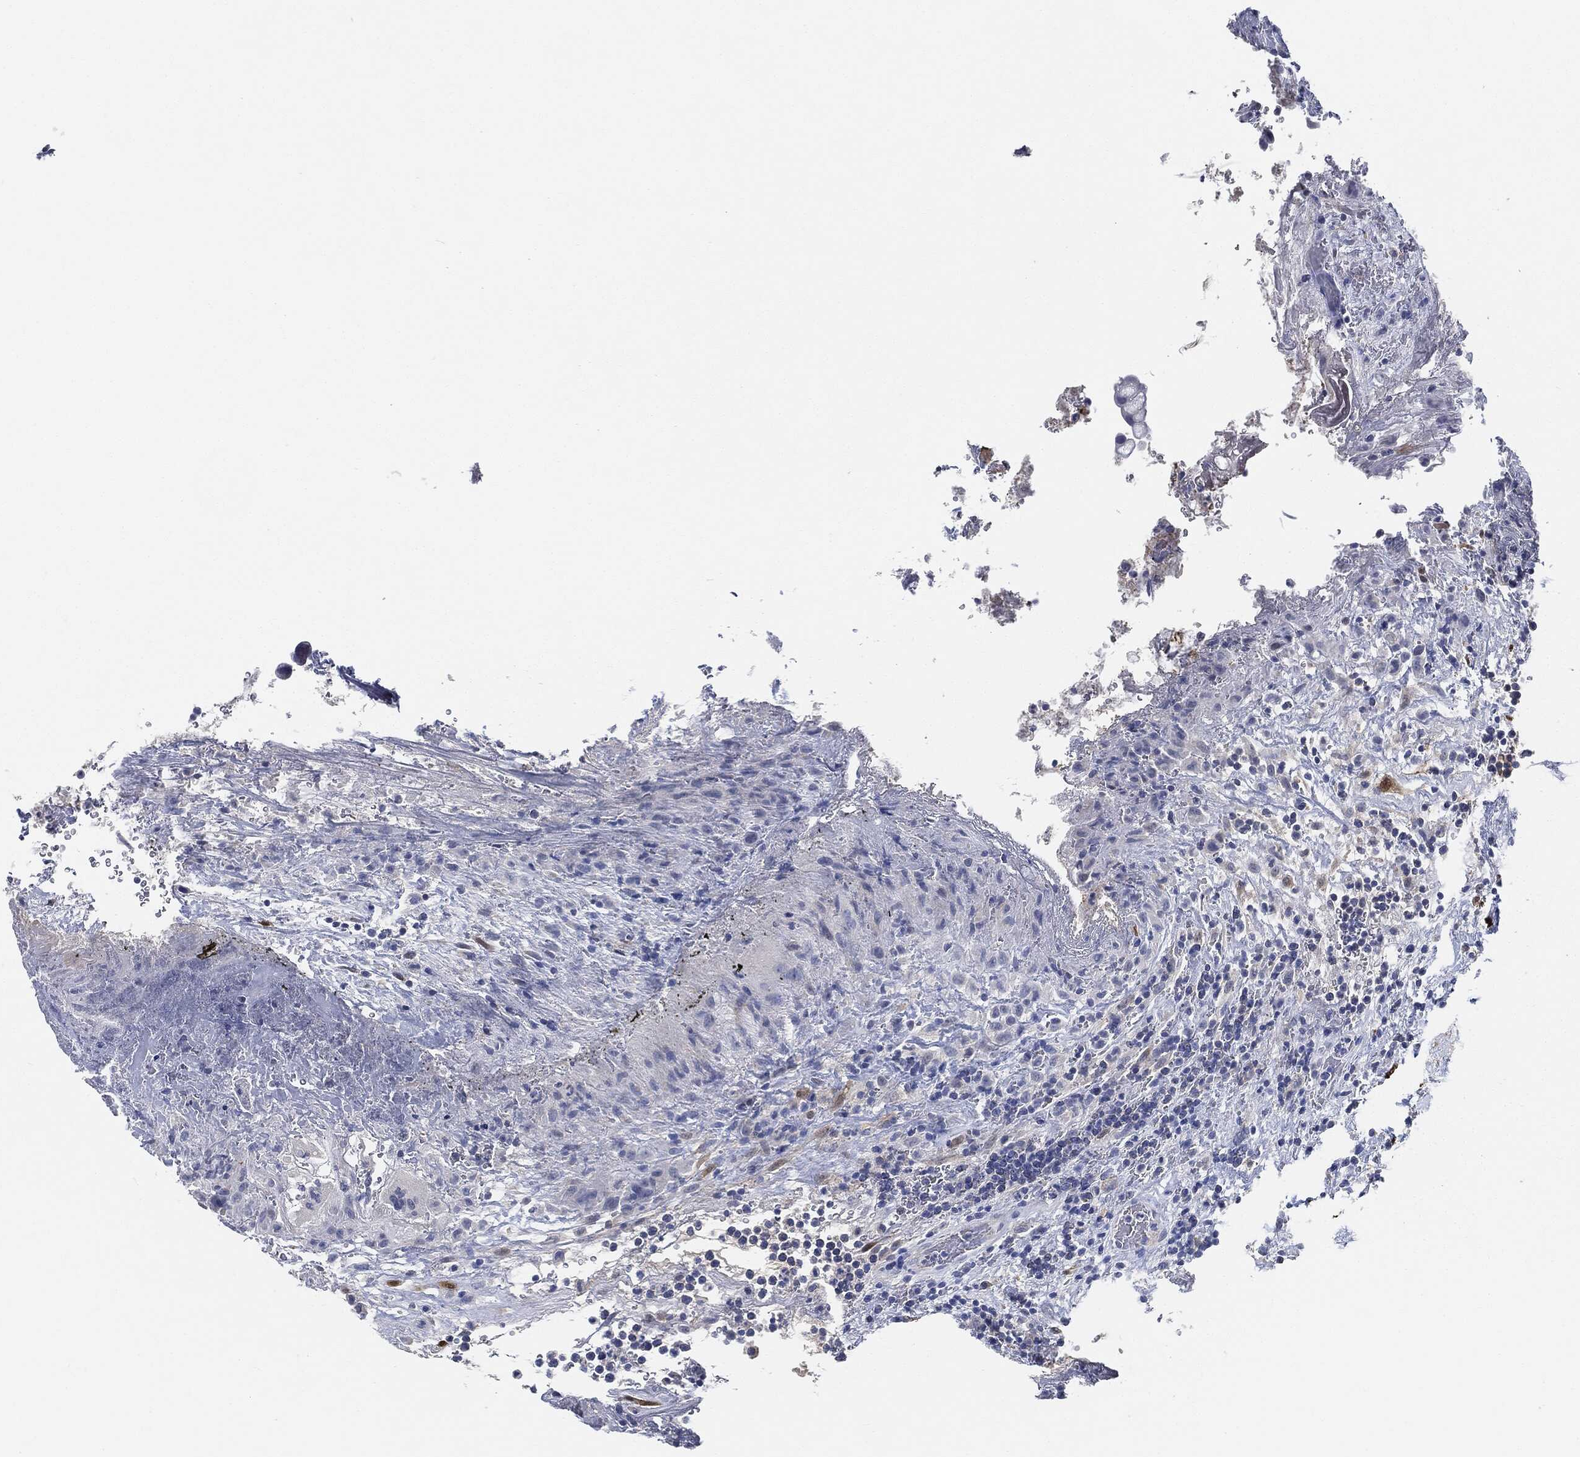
{"staining": {"intensity": "negative", "quantity": "none", "location": "none"}, "tissue": "urothelial cancer", "cell_type": "Tumor cells", "image_type": "cancer", "snomed": [{"axis": "morphology", "description": "Urothelial carcinoma, High grade"}, {"axis": "topography", "description": "Urinary bladder"}], "caption": "Human urothelial carcinoma (high-grade) stained for a protein using immunohistochemistry exhibits no expression in tumor cells.", "gene": "TAGLN", "patient": {"sex": "female", "age": 41}}